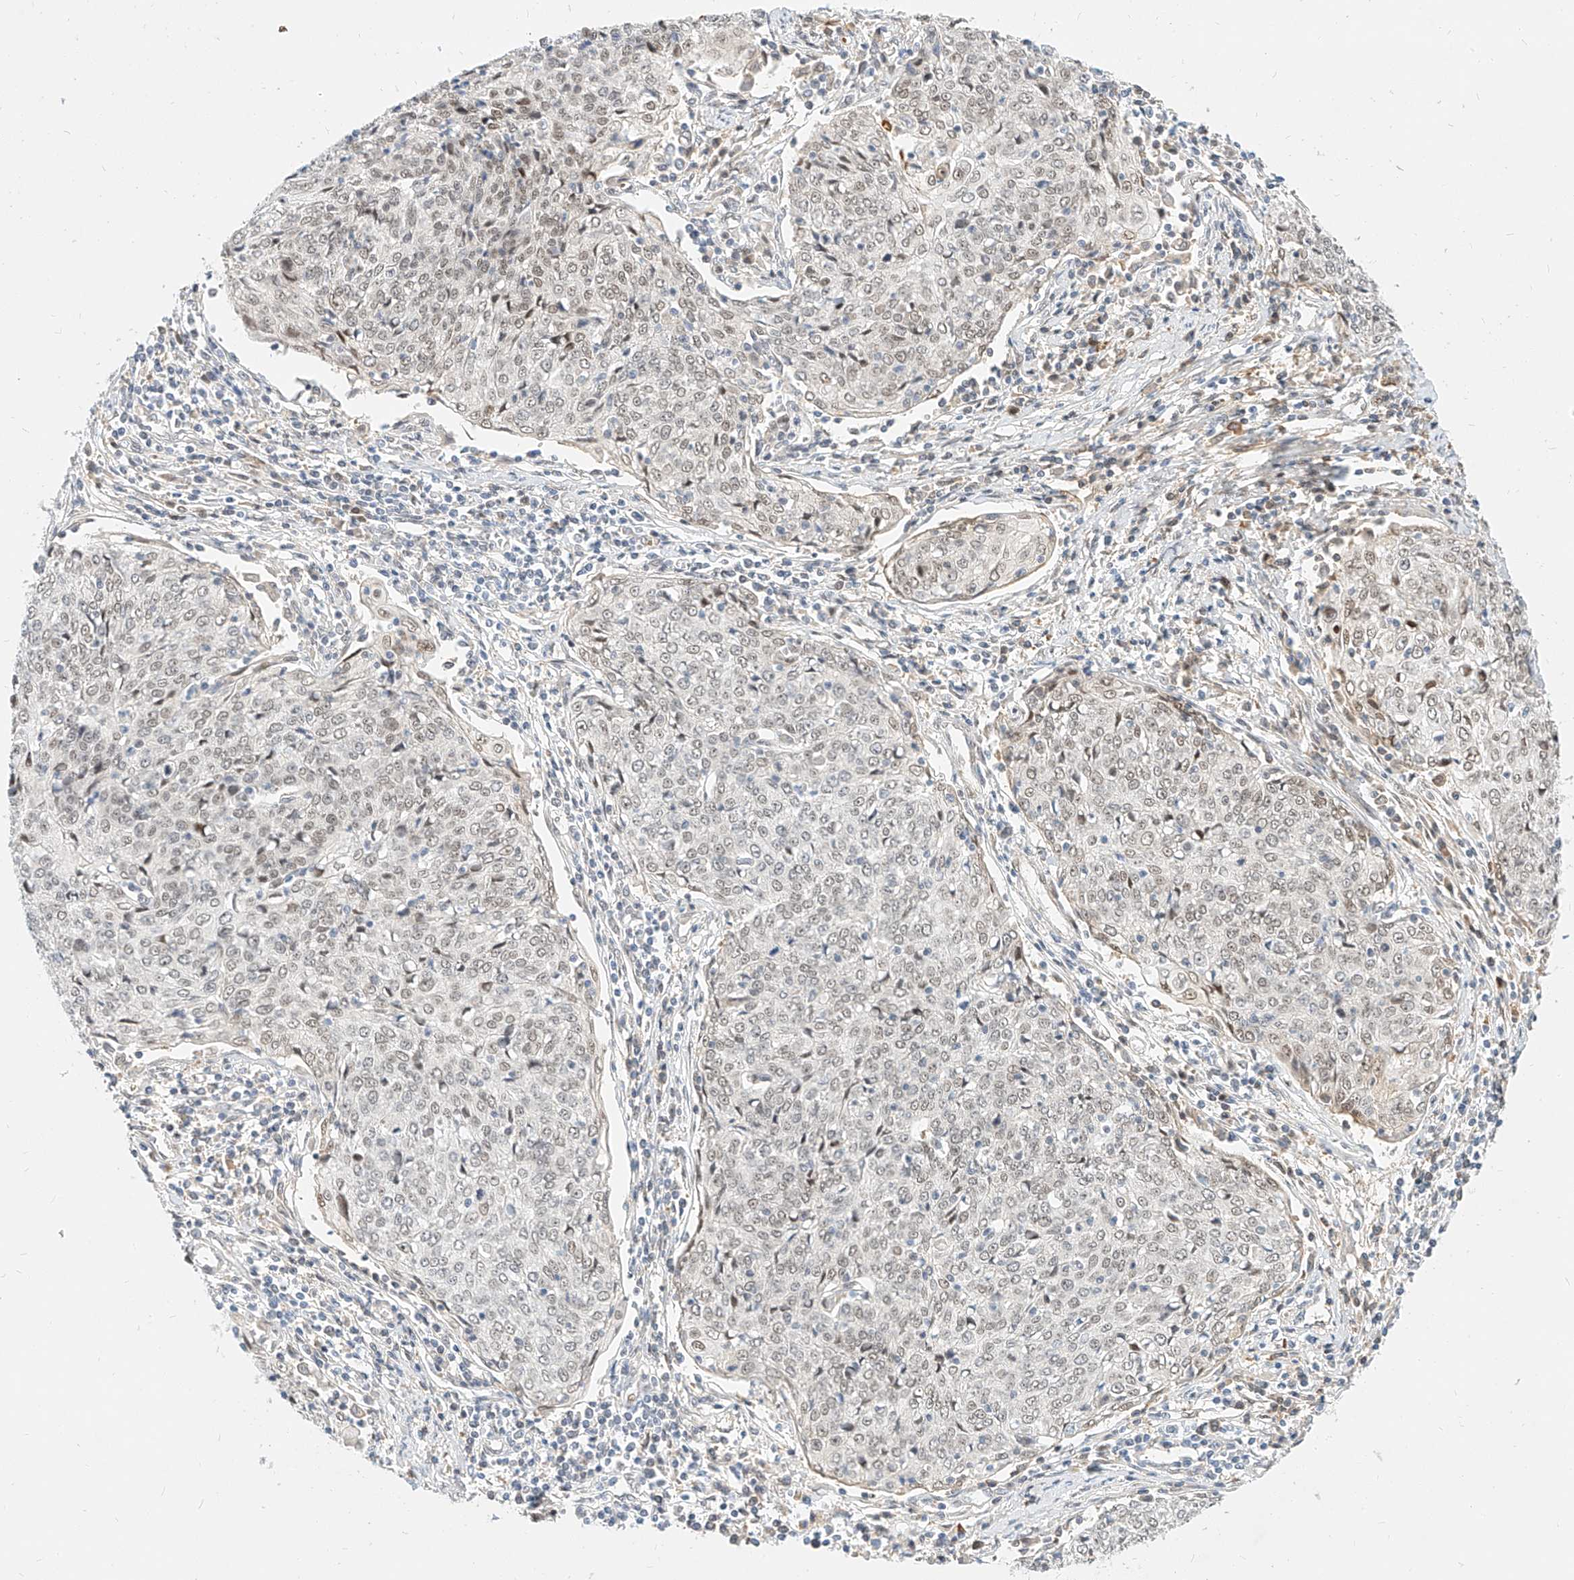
{"staining": {"intensity": "weak", "quantity": "25%-75%", "location": "nuclear"}, "tissue": "cervical cancer", "cell_type": "Tumor cells", "image_type": "cancer", "snomed": [{"axis": "morphology", "description": "Squamous cell carcinoma, NOS"}, {"axis": "topography", "description": "Cervix"}], "caption": "Immunohistochemical staining of cervical cancer (squamous cell carcinoma) demonstrates low levels of weak nuclear protein expression in approximately 25%-75% of tumor cells.", "gene": "CBX8", "patient": {"sex": "female", "age": 48}}